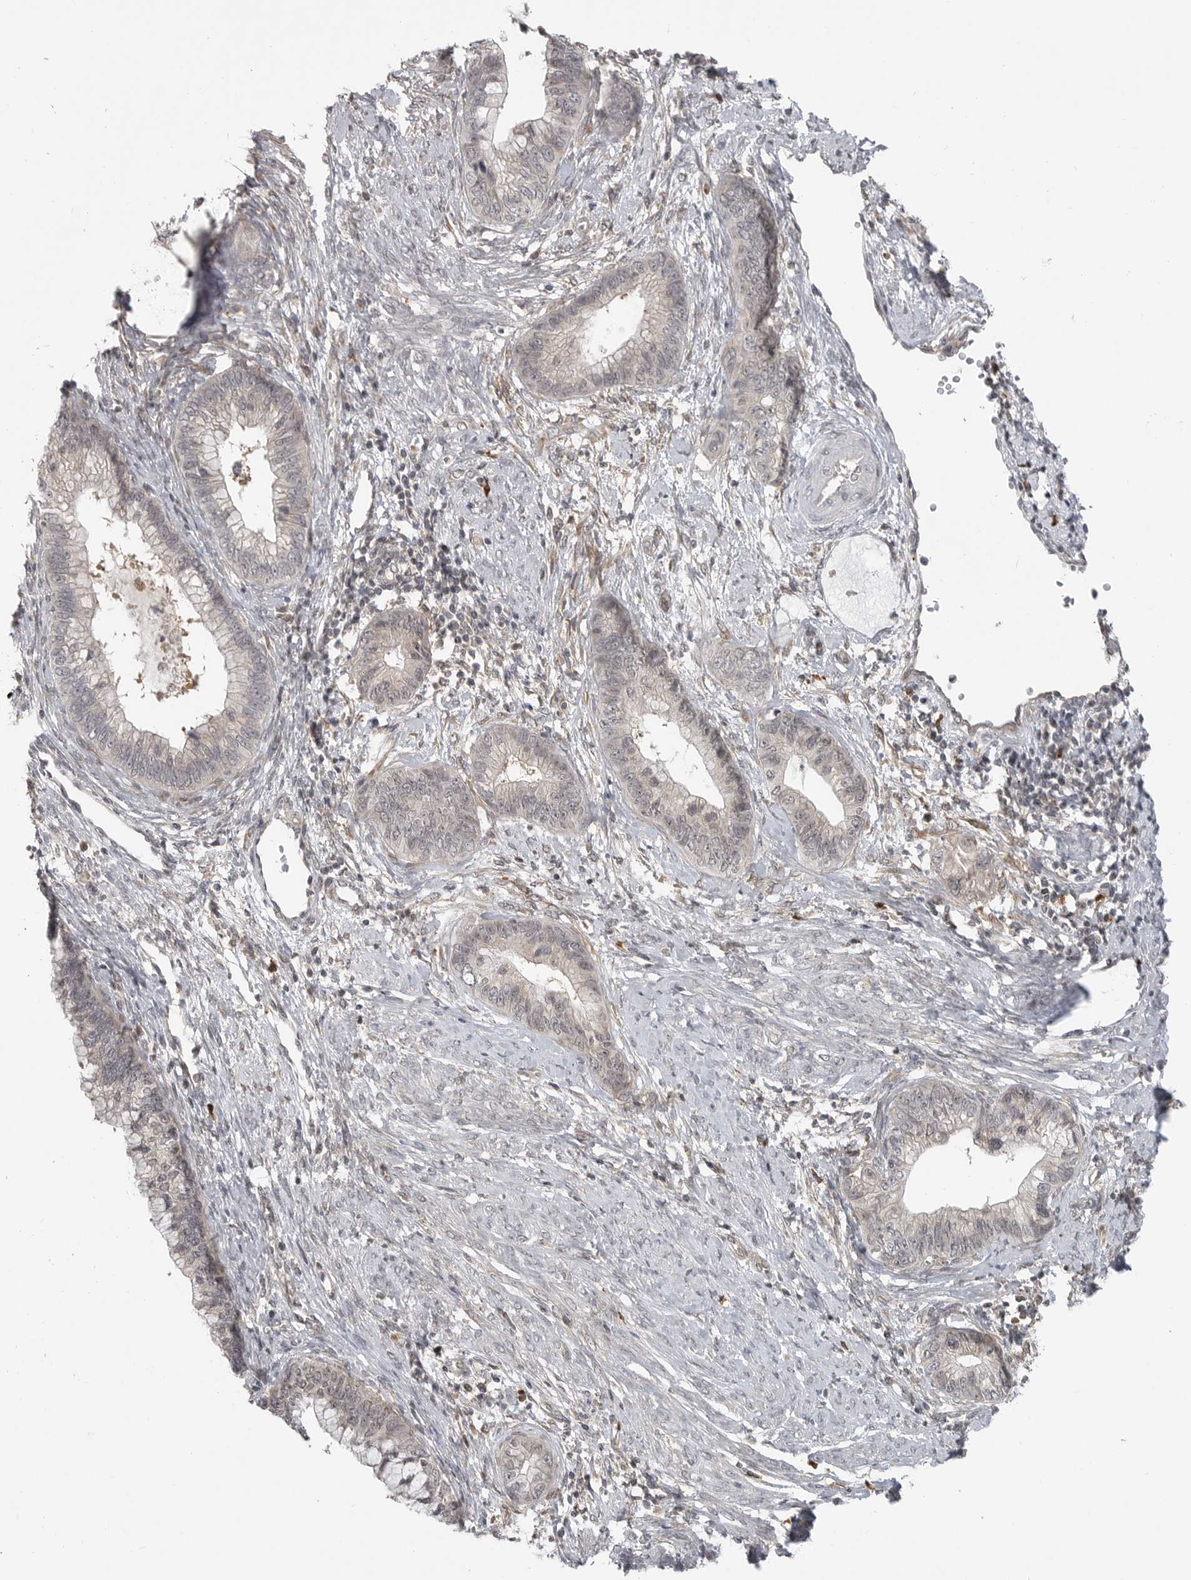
{"staining": {"intensity": "weak", "quantity": "<25%", "location": "nuclear"}, "tissue": "cervical cancer", "cell_type": "Tumor cells", "image_type": "cancer", "snomed": [{"axis": "morphology", "description": "Adenocarcinoma, NOS"}, {"axis": "topography", "description": "Cervix"}], "caption": "This is an immunohistochemistry photomicrograph of human cervical cancer. There is no staining in tumor cells.", "gene": "CEP295NL", "patient": {"sex": "female", "age": 44}}